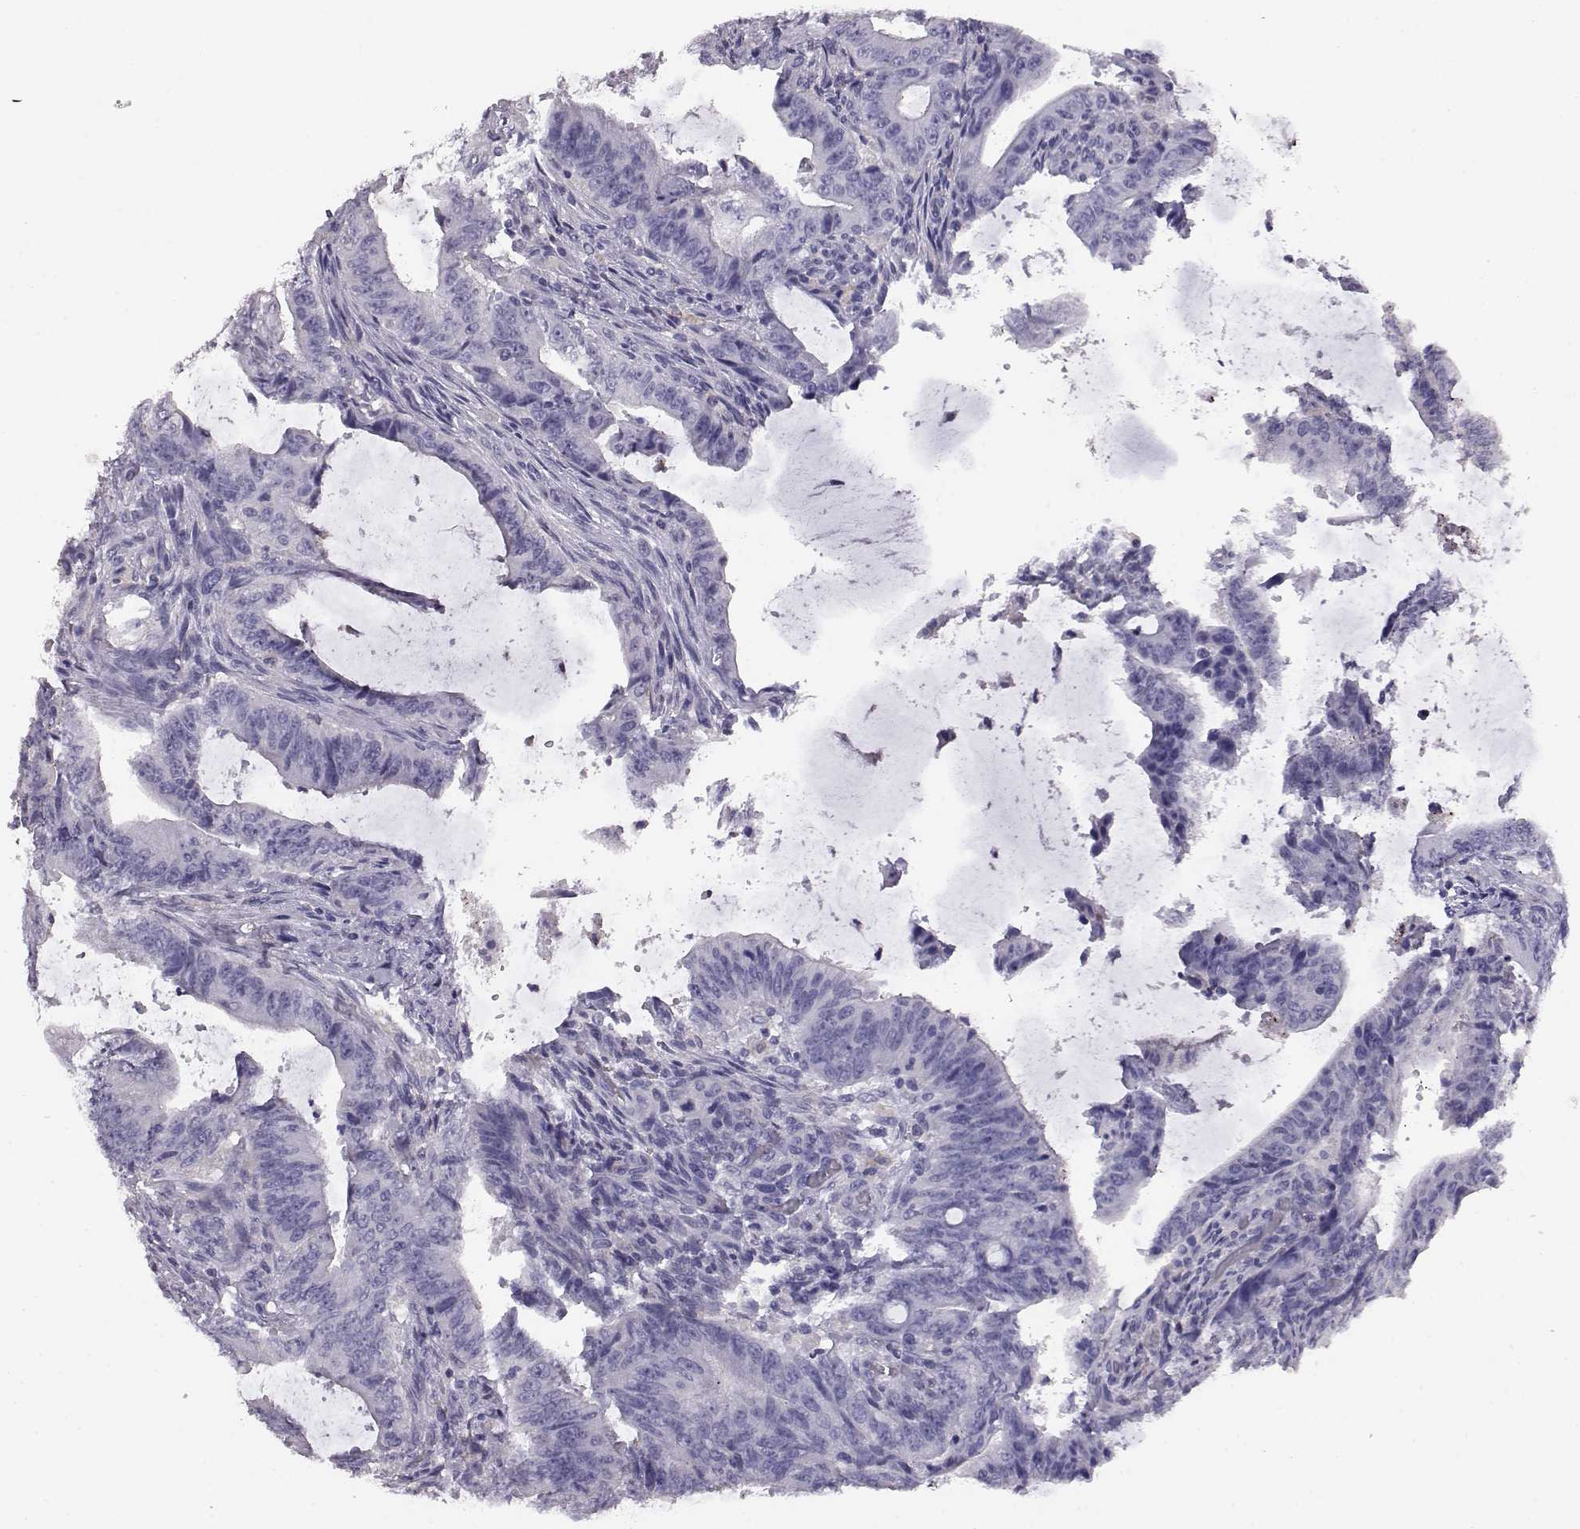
{"staining": {"intensity": "negative", "quantity": "none", "location": "none"}, "tissue": "colorectal cancer", "cell_type": "Tumor cells", "image_type": "cancer", "snomed": [{"axis": "morphology", "description": "Adenocarcinoma, NOS"}, {"axis": "topography", "description": "Colon"}], "caption": "The micrograph shows no significant expression in tumor cells of colorectal adenocarcinoma. (DAB (3,3'-diaminobenzidine) IHC visualized using brightfield microscopy, high magnification).", "gene": "AKR1B1", "patient": {"sex": "female", "age": 43}}